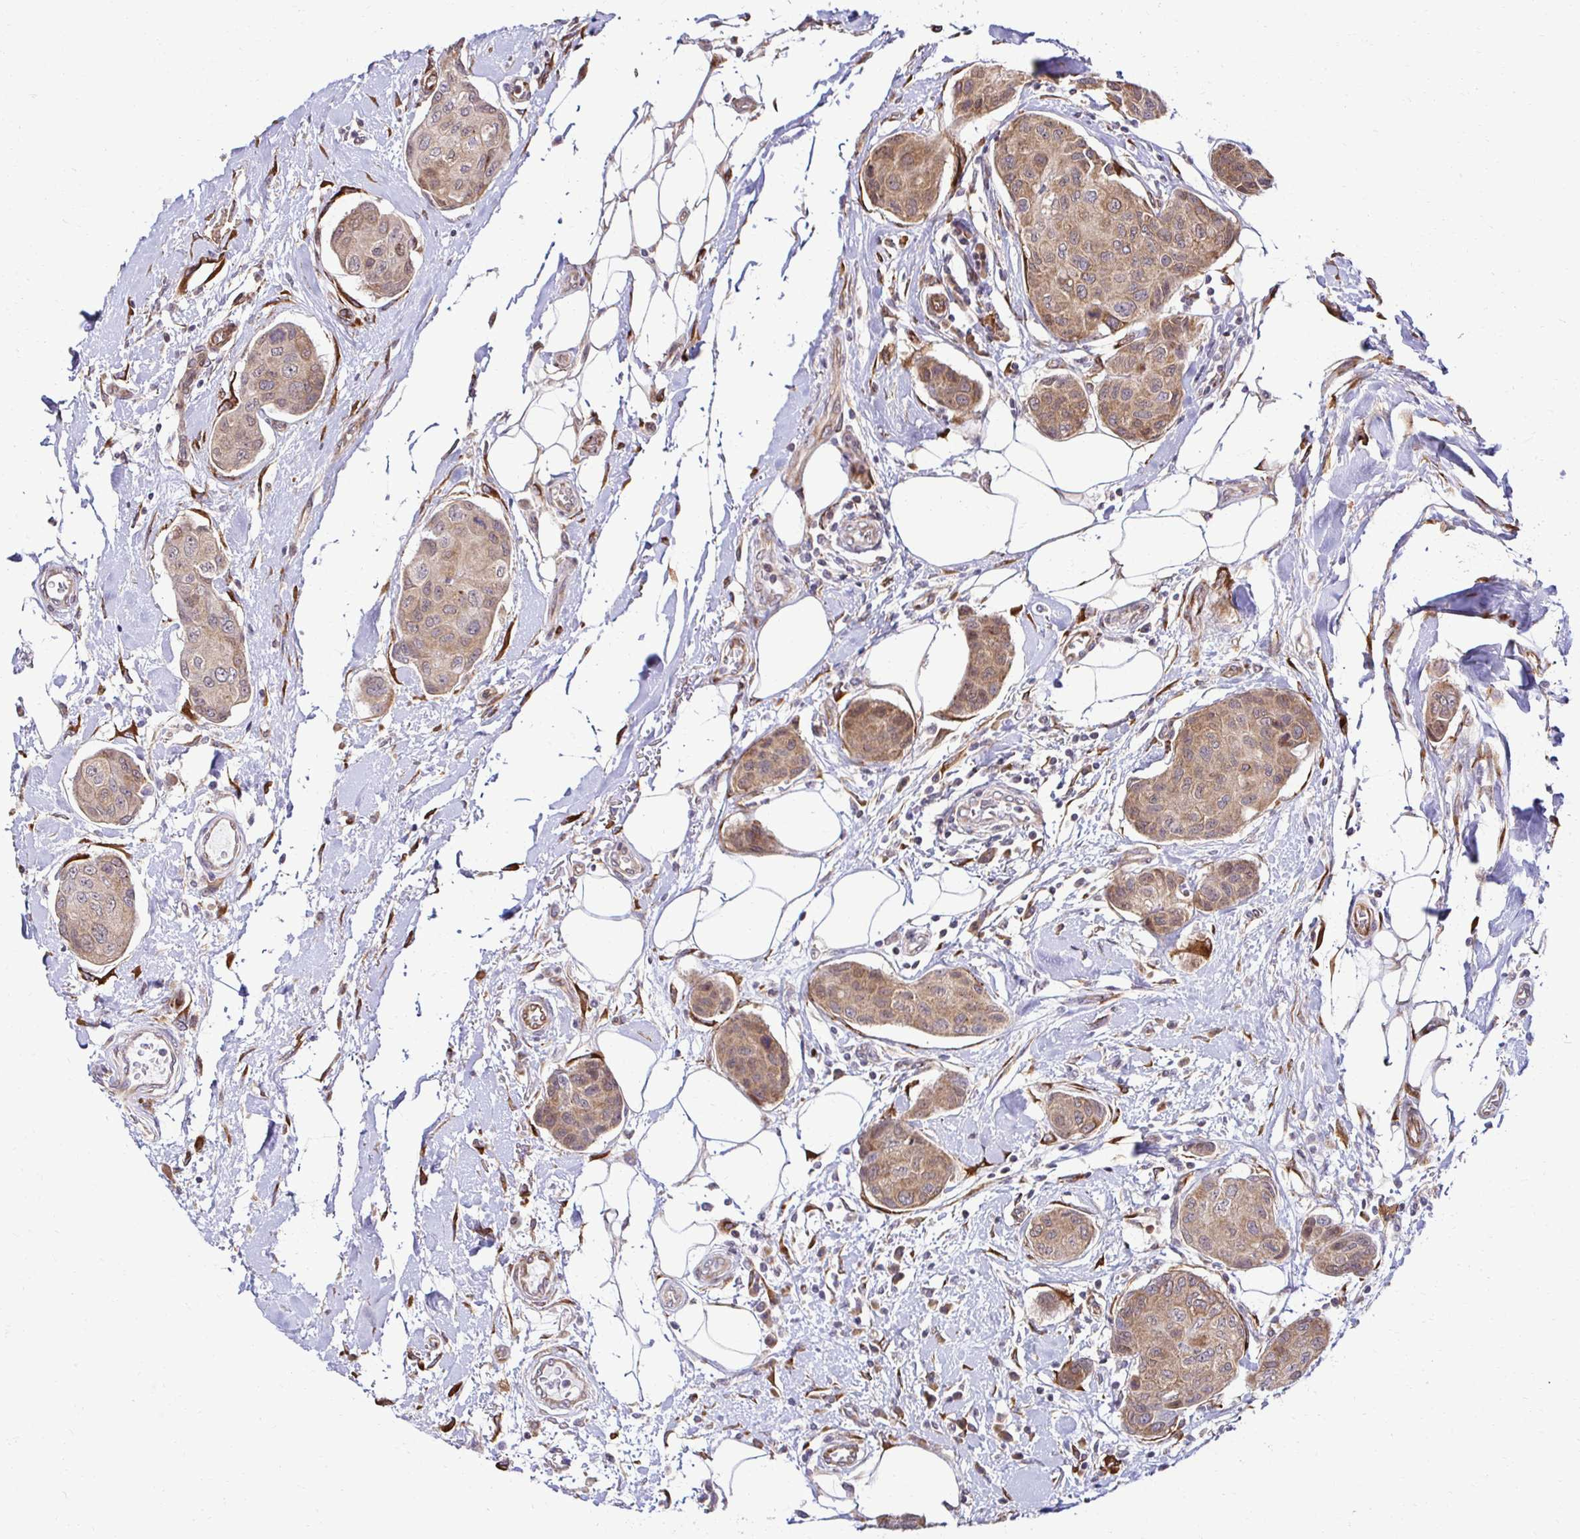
{"staining": {"intensity": "weak", "quantity": ">75%", "location": "cytoplasmic/membranous"}, "tissue": "breast cancer", "cell_type": "Tumor cells", "image_type": "cancer", "snomed": [{"axis": "morphology", "description": "Duct carcinoma"}, {"axis": "topography", "description": "Breast"}, {"axis": "topography", "description": "Lymph node"}], "caption": "IHC image of neoplastic tissue: breast invasive ductal carcinoma stained using immunohistochemistry (IHC) reveals low levels of weak protein expression localized specifically in the cytoplasmic/membranous of tumor cells, appearing as a cytoplasmic/membranous brown color.", "gene": "HPS1", "patient": {"sex": "female", "age": 80}}